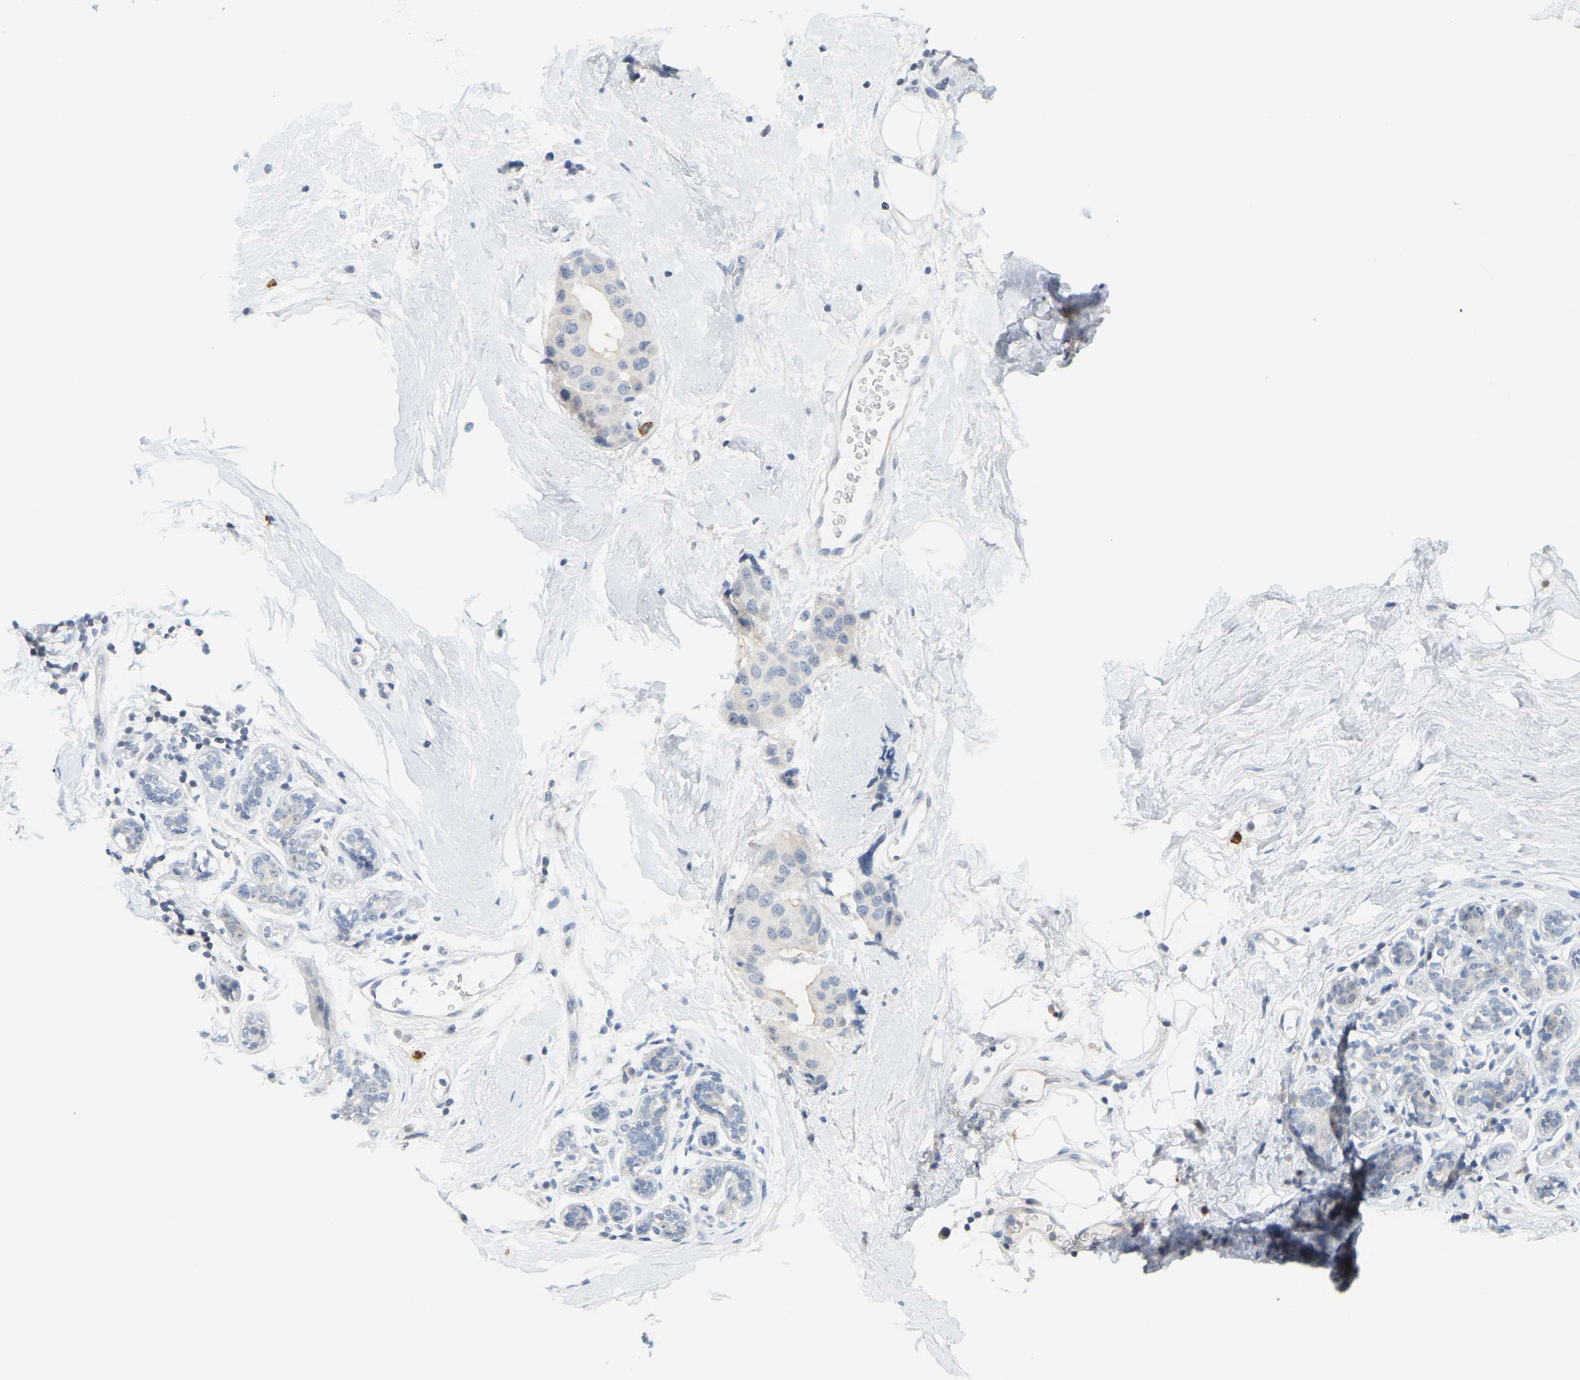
{"staining": {"intensity": "negative", "quantity": "none", "location": "none"}, "tissue": "breast cancer", "cell_type": "Tumor cells", "image_type": "cancer", "snomed": [{"axis": "morphology", "description": "Normal tissue, NOS"}, {"axis": "morphology", "description": "Duct carcinoma"}, {"axis": "topography", "description": "Breast"}], "caption": "IHC photomicrograph of neoplastic tissue: breast cancer stained with DAB shows no significant protein staining in tumor cells.", "gene": "BRF2", "patient": {"sex": "female", "age": 39}}